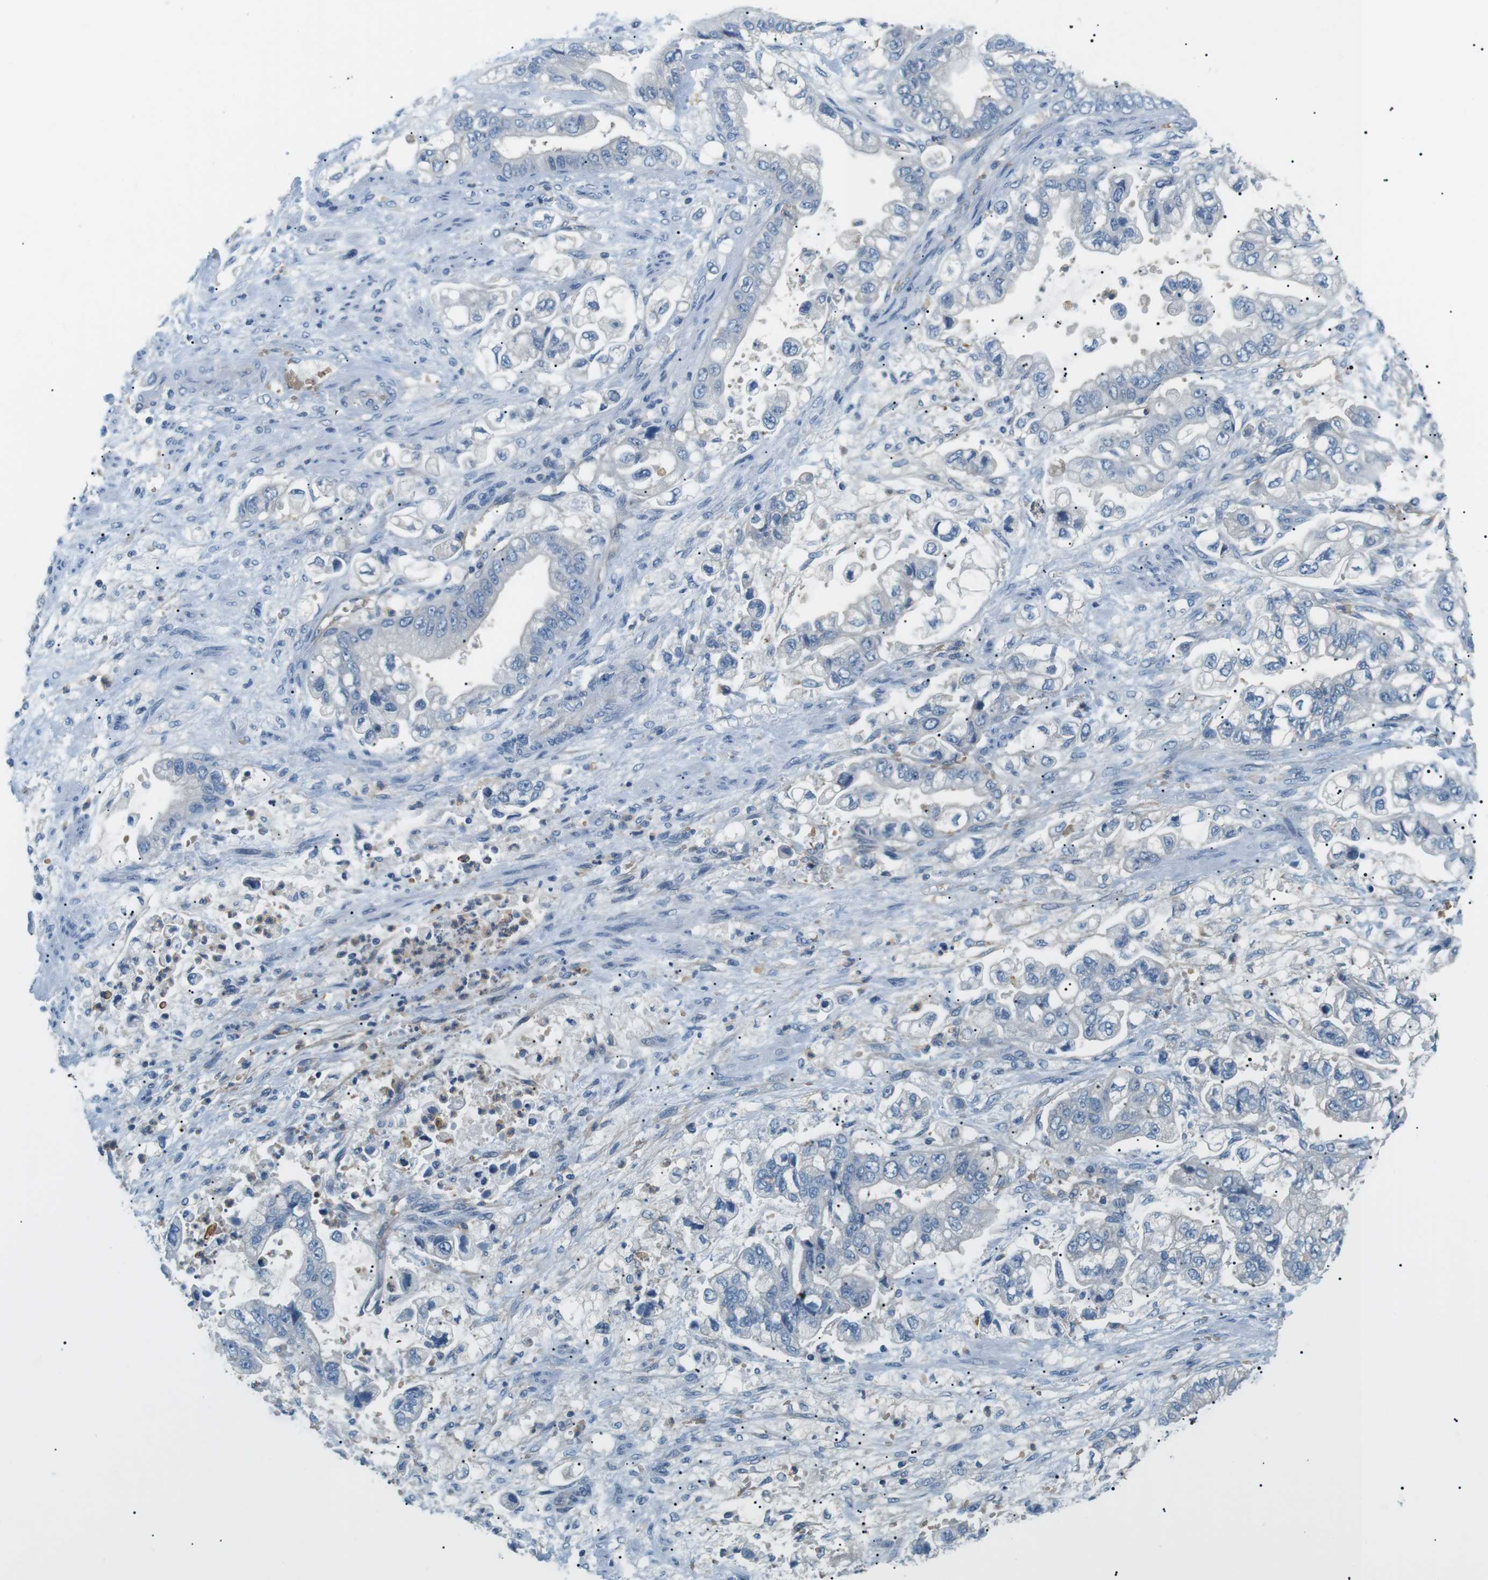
{"staining": {"intensity": "negative", "quantity": "none", "location": "none"}, "tissue": "stomach cancer", "cell_type": "Tumor cells", "image_type": "cancer", "snomed": [{"axis": "morphology", "description": "Normal tissue, NOS"}, {"axis": "morphology", "description": "Adenocarcinoma, NOS"}, {"axis": "topography", "description": "Stomach"}], "caption": "Micrograph shows no protein staining in tumor cells of stomach cancer (adenocarcinoma) tissue.", "gene": "ADCY10", "patient": {"sex": "male", "age": 62}}